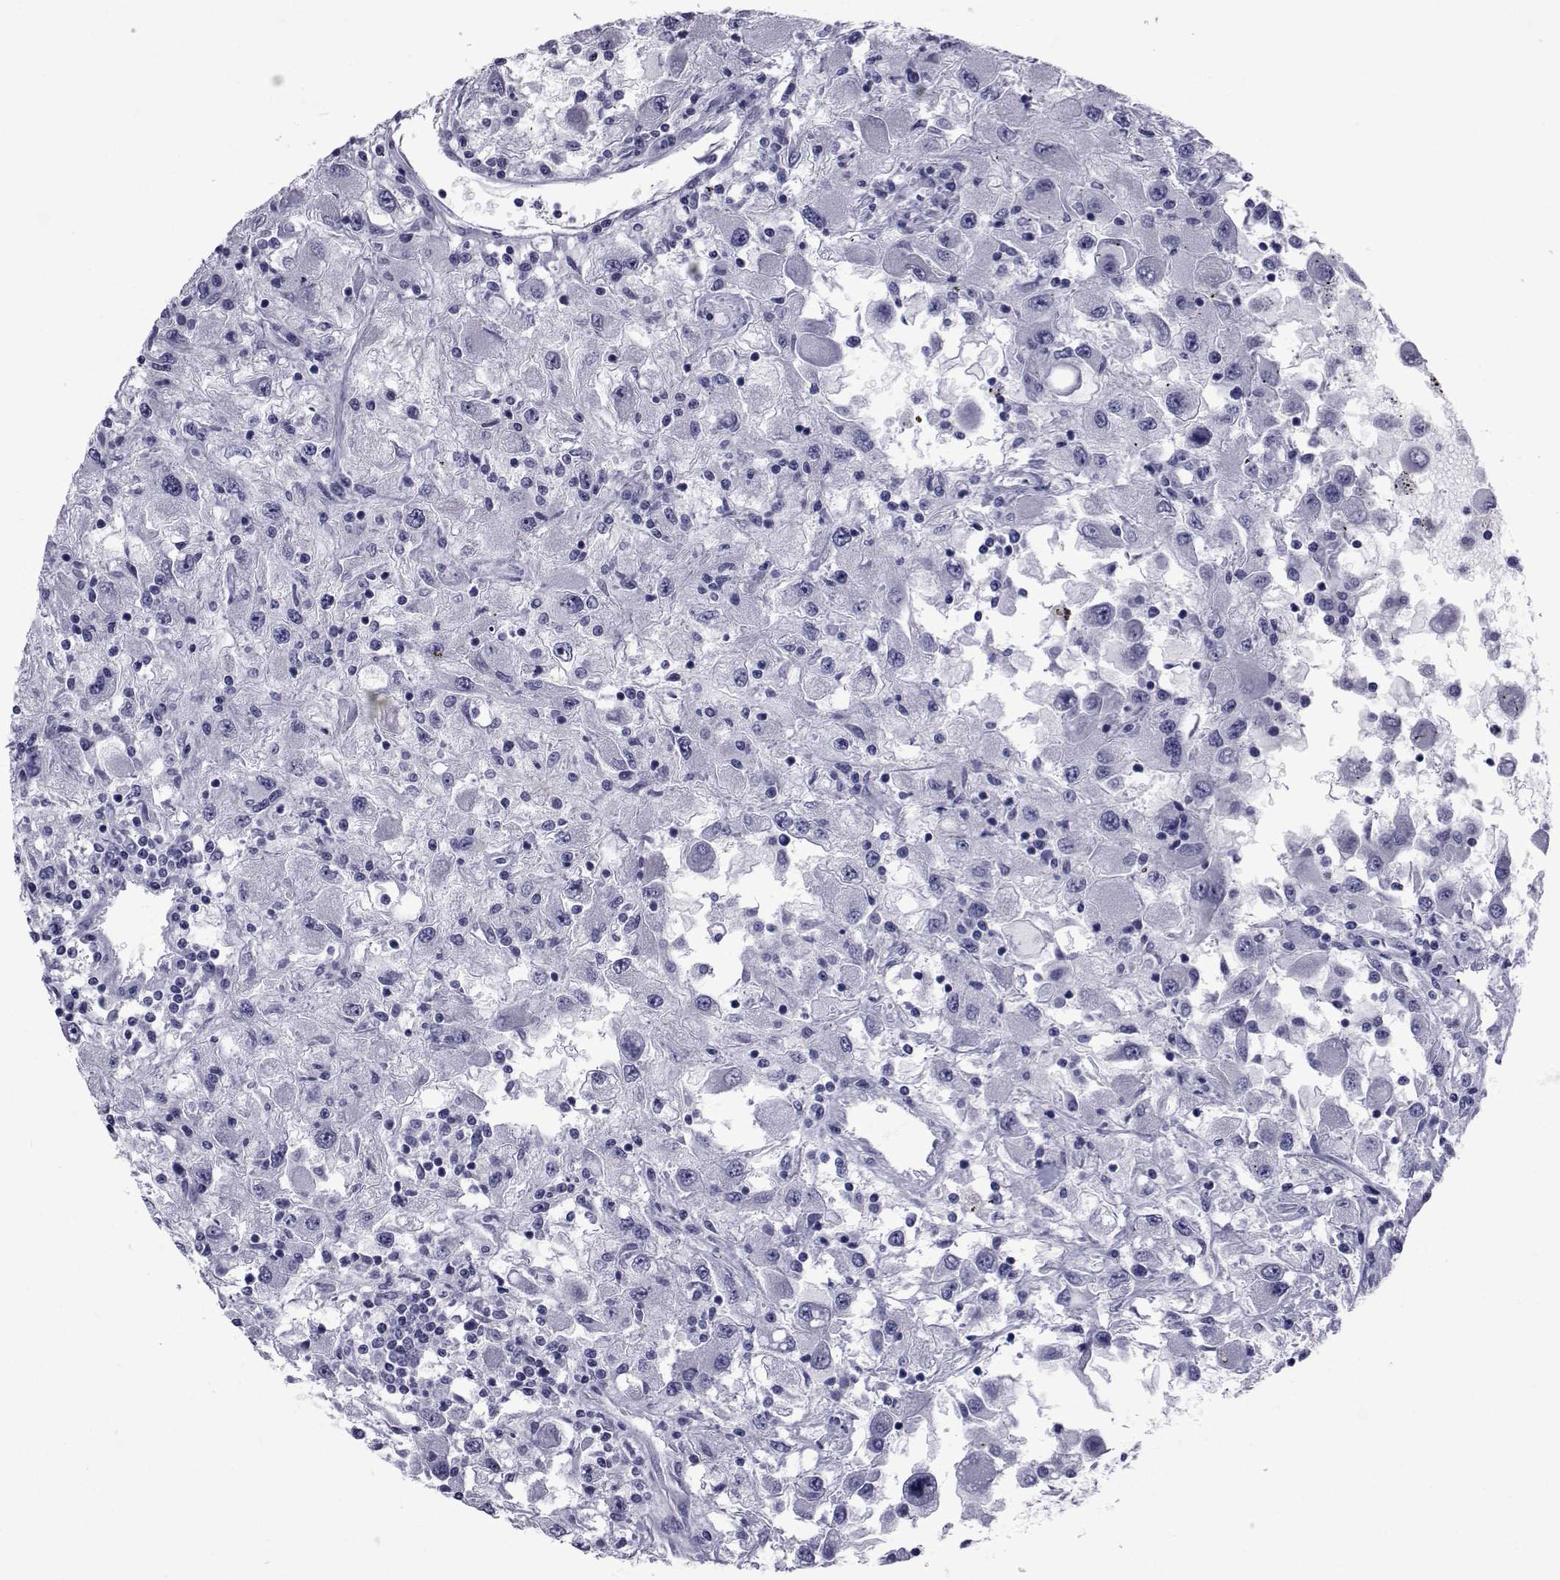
{"staining": {"intensity": "negative", "quantity": "none", "location": "none"}, "tissue": "renal cancer", "cell_type": "Tumor cells", "image_type": "cancer", "snomed": [{"axis": "morphology", "description": "Adenocarcinoma, NOS"}, {"axis": "topography", "description": "Kidney"}], "caption": "Renal cancer (adenocarcinoma) stained for a protein using IHC exhibits no expression tumor cells.", "gene": "GKAP1", "patient": {"sex": "female", "age": 67}}